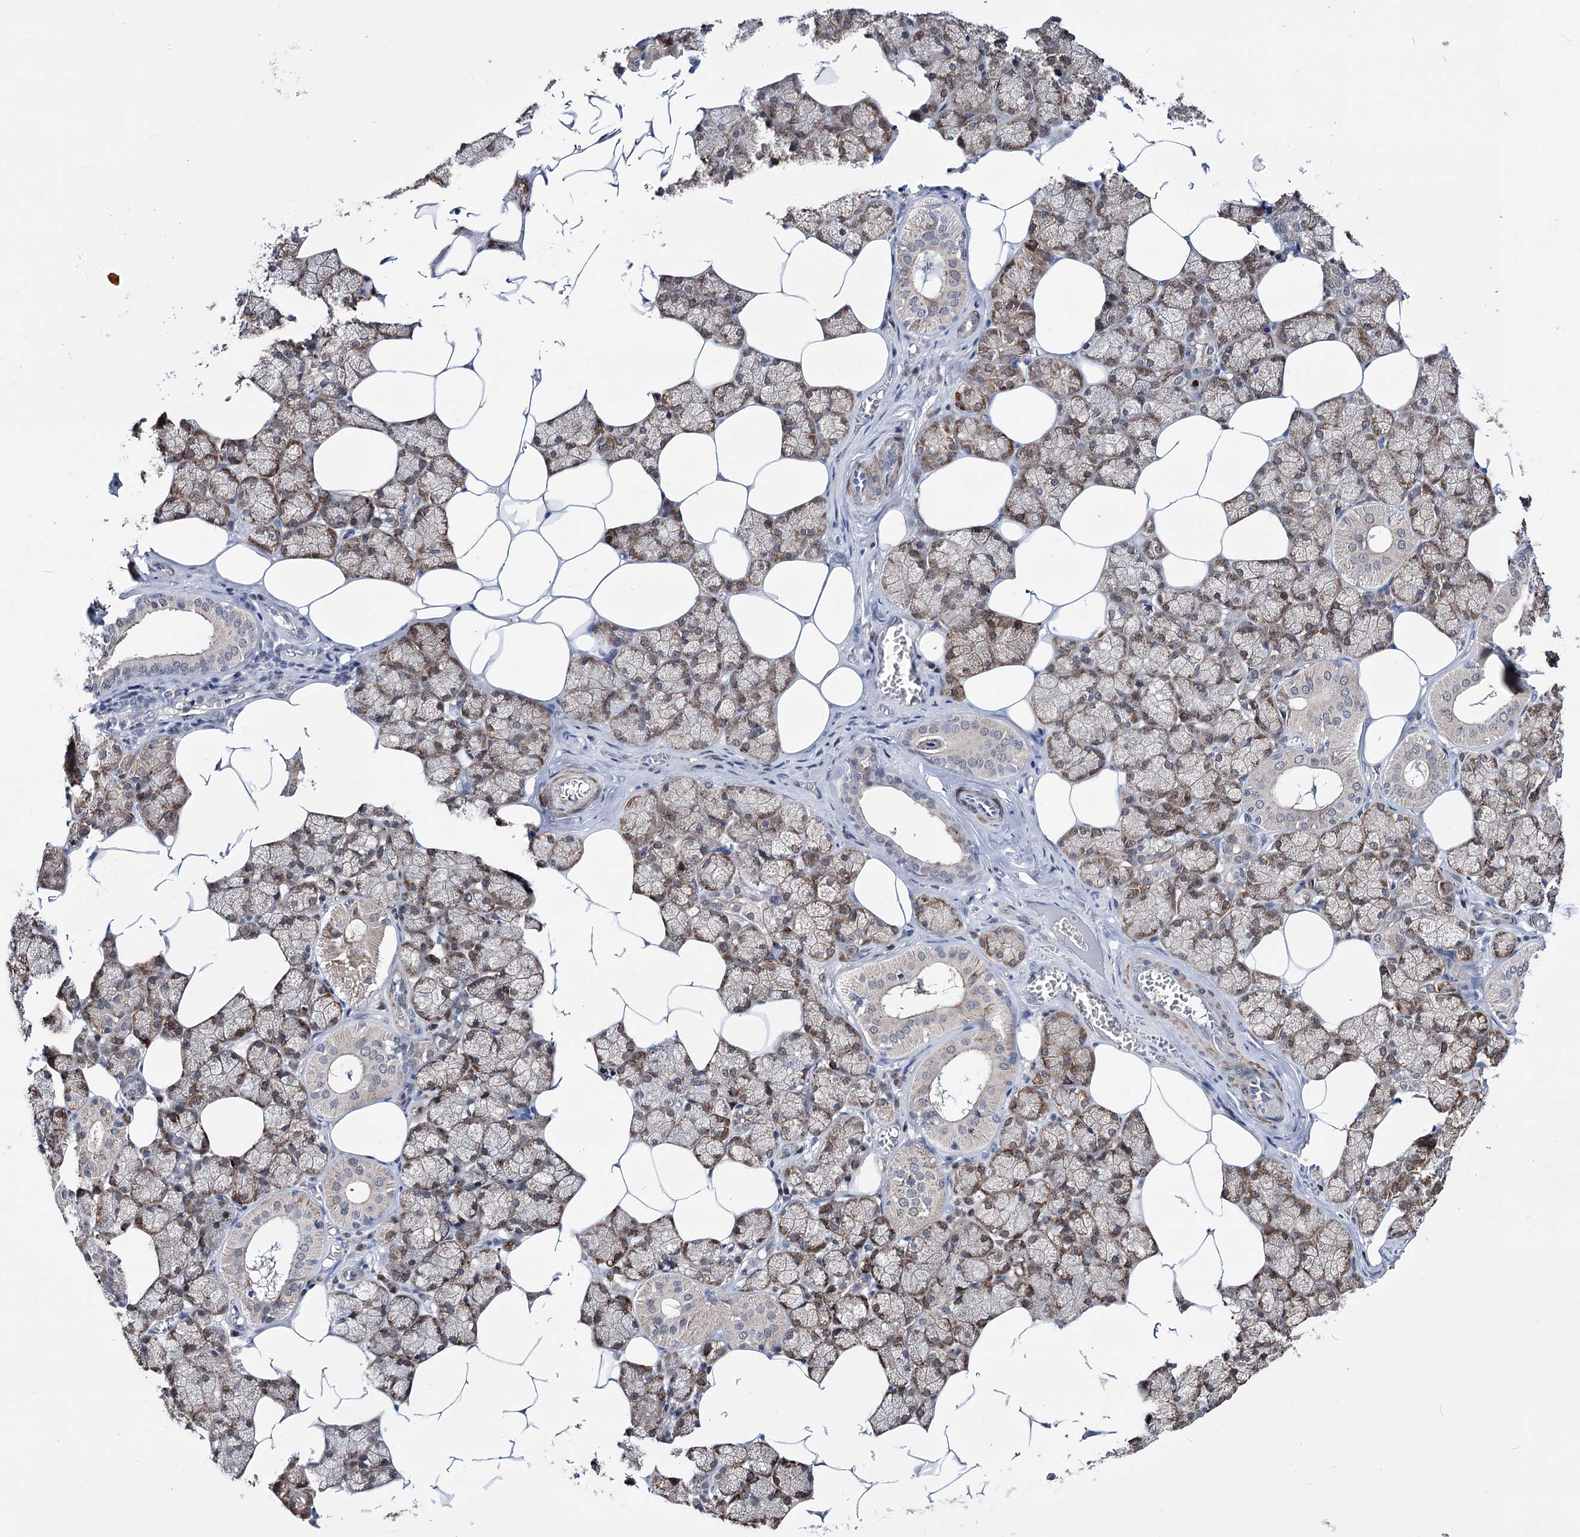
{"staining": {"intensity": "moderate", "quantity": ">75%", "location": "cytoplasmic/membranous"}, "tissue": "salivary gland", "cell_type": "Glandular cells", "image_type": "normal", "snomed": [{"axis": "morphology", "description": "Normal tissue, NOS"}, {"axis": "topography", "description": "Salivary gland"}], "caption": "About >75% of glandular cells in normal salivary gland reveal moderate cytoplasmic/membranous protein expression as visualized by brown immunohistochemical staining.", "gene": "PPRC1", "patient": {"sex": "male", "age": 62}}